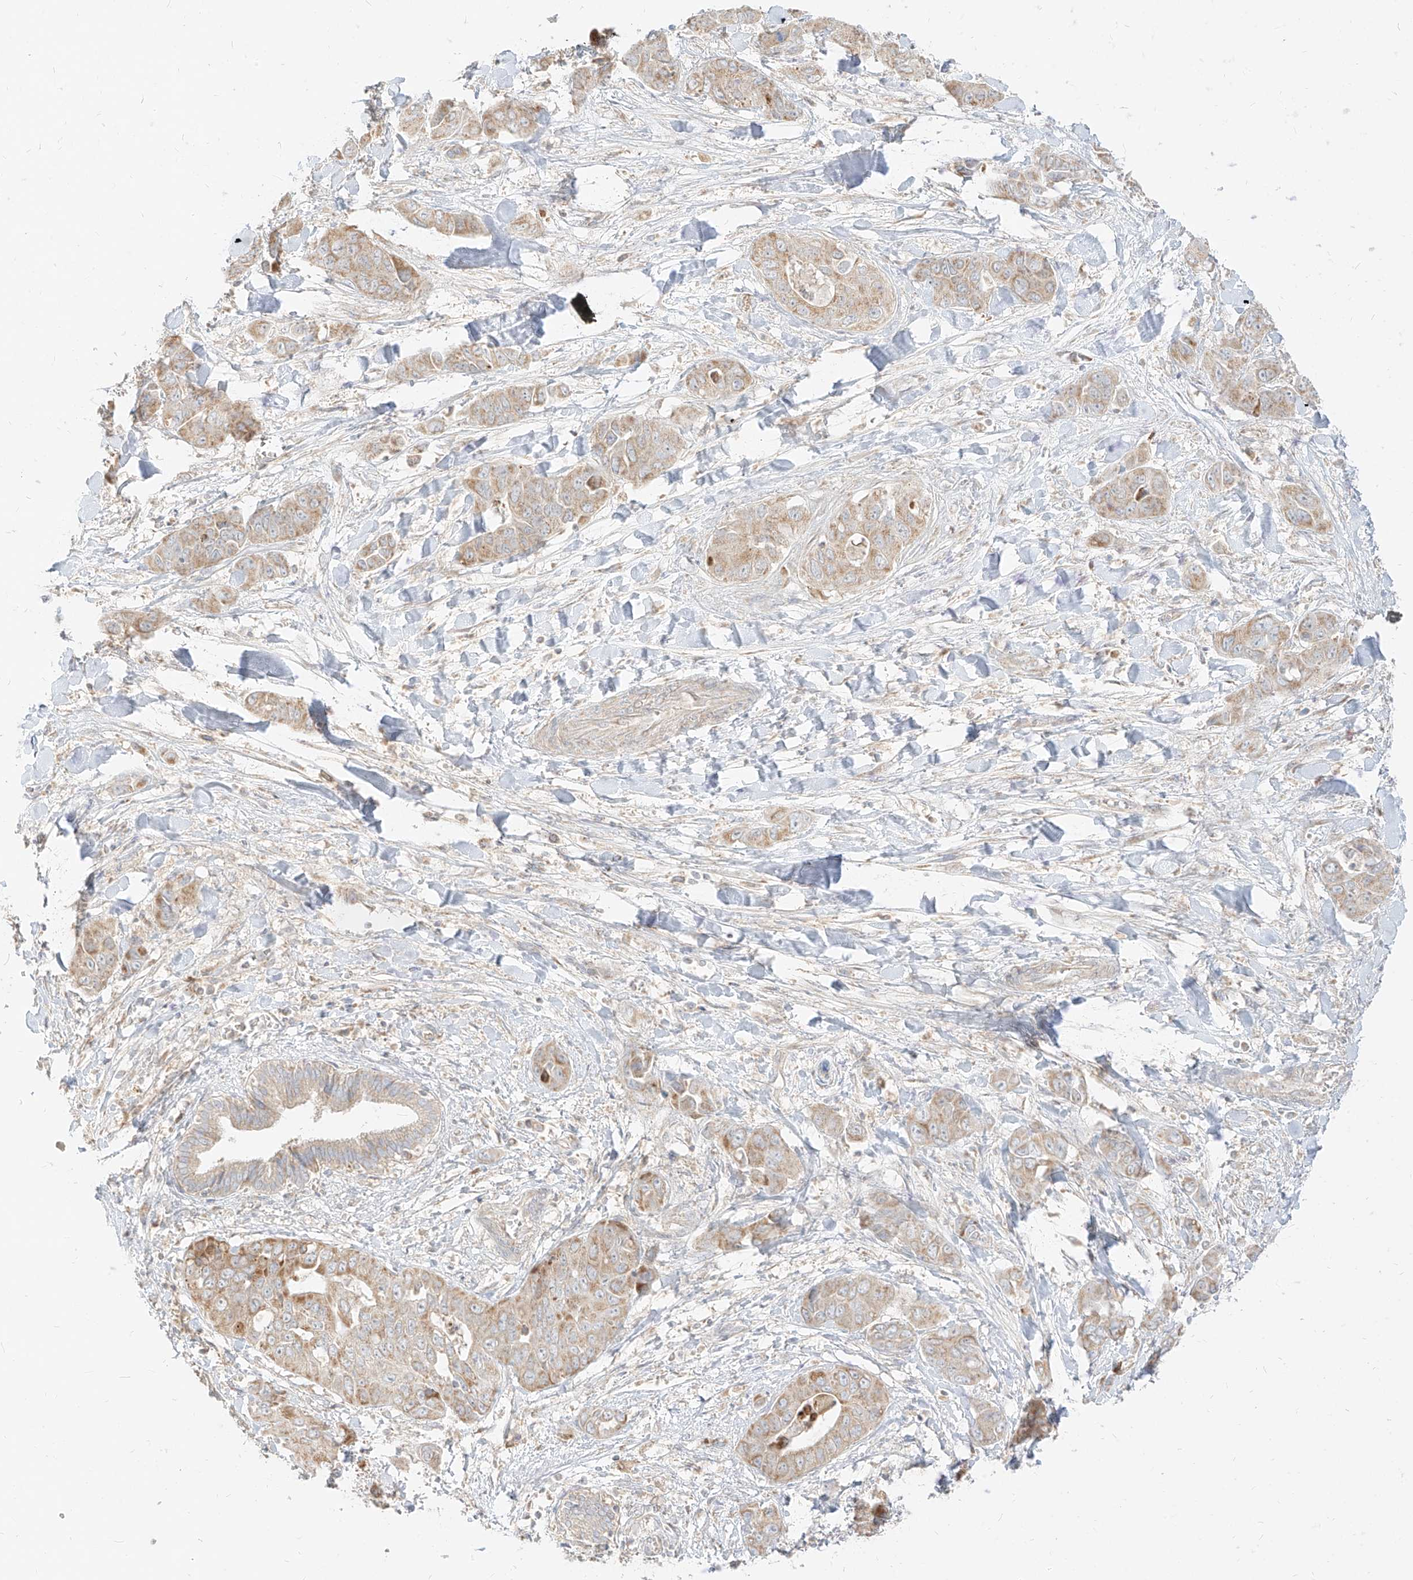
{"staining": {"intensity": "moderate", "quantity": "25%-75%", "location": "cytoplasmic/membranous"}, "tissue": "liver cancer", "cell_type": "Tumor cells", "image_type": "cancer", "snomed": [{"axis": "morphology", "description": "Cholangiocarcinoma"}, {"axis": "topography", "description": "Liver"}], "caption": "Immunohistochemical staining of human liver cancer exhibits medium levels of moderate cytoplasmic/membranous protein positivity in approximately 25%-75% of tumor cells.", "gene": "ZIM3", "patient": {"sex": "female", "age": 52}}